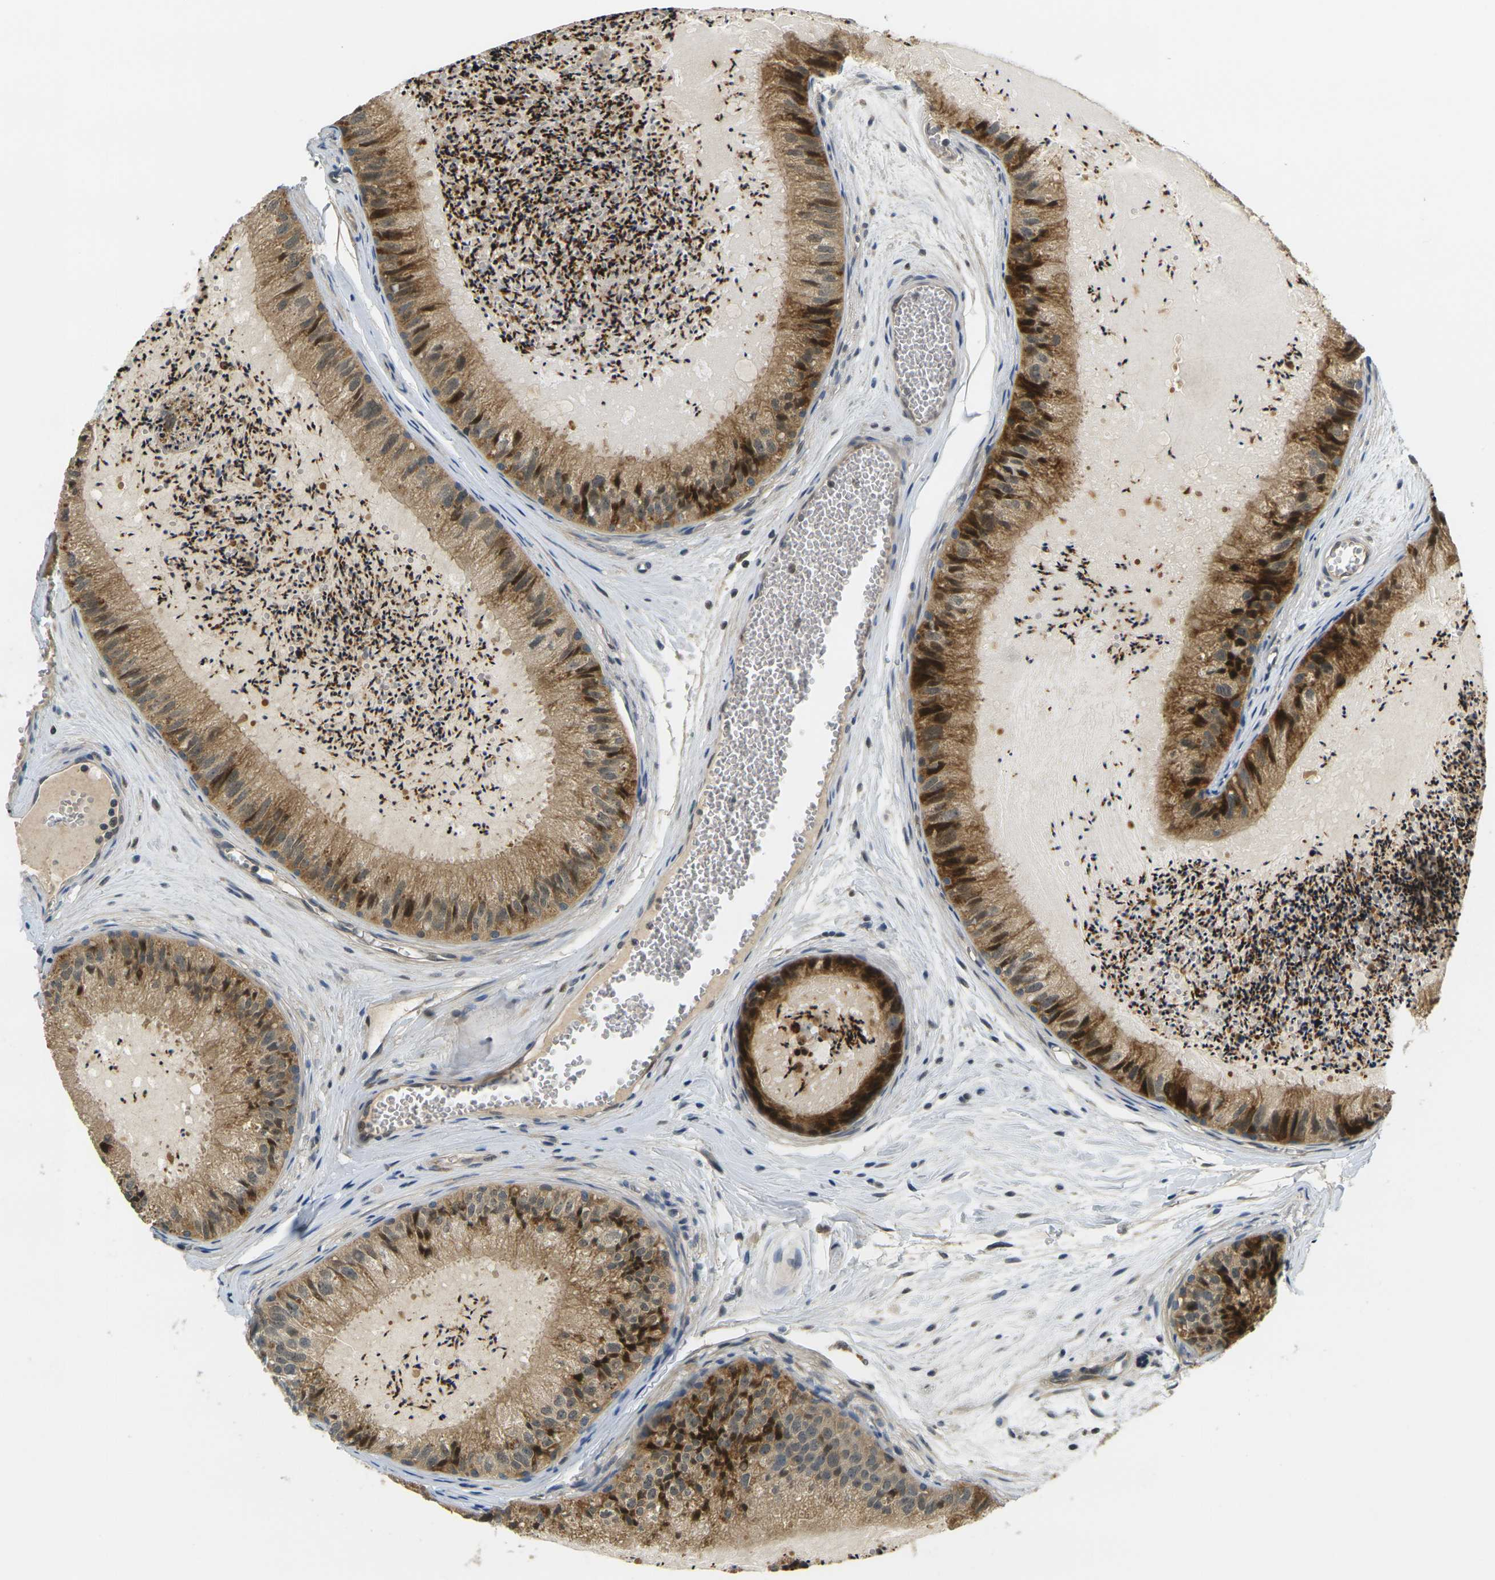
{"staining": {"intensity": "strong", "quantity": ">75%", "location": "cytoplasmic/membranous,nuclear"}, "tissue": "epididymis", "cell_type": "Glandular cells", "image_type": "normal", "snomed": [{"axis": "morphology", "description": "Normal tissue, NOS"}, {"axis": "topography", "description": "Epididymis"}], "caption": "The image exhibits a brown stain indicating the presence of a protein in the cytoplasmic/membranous,nuclear of glandular cells in epididymis.", "gene": "KLHL8", "patient": {"sex": "male", "age": 31}}